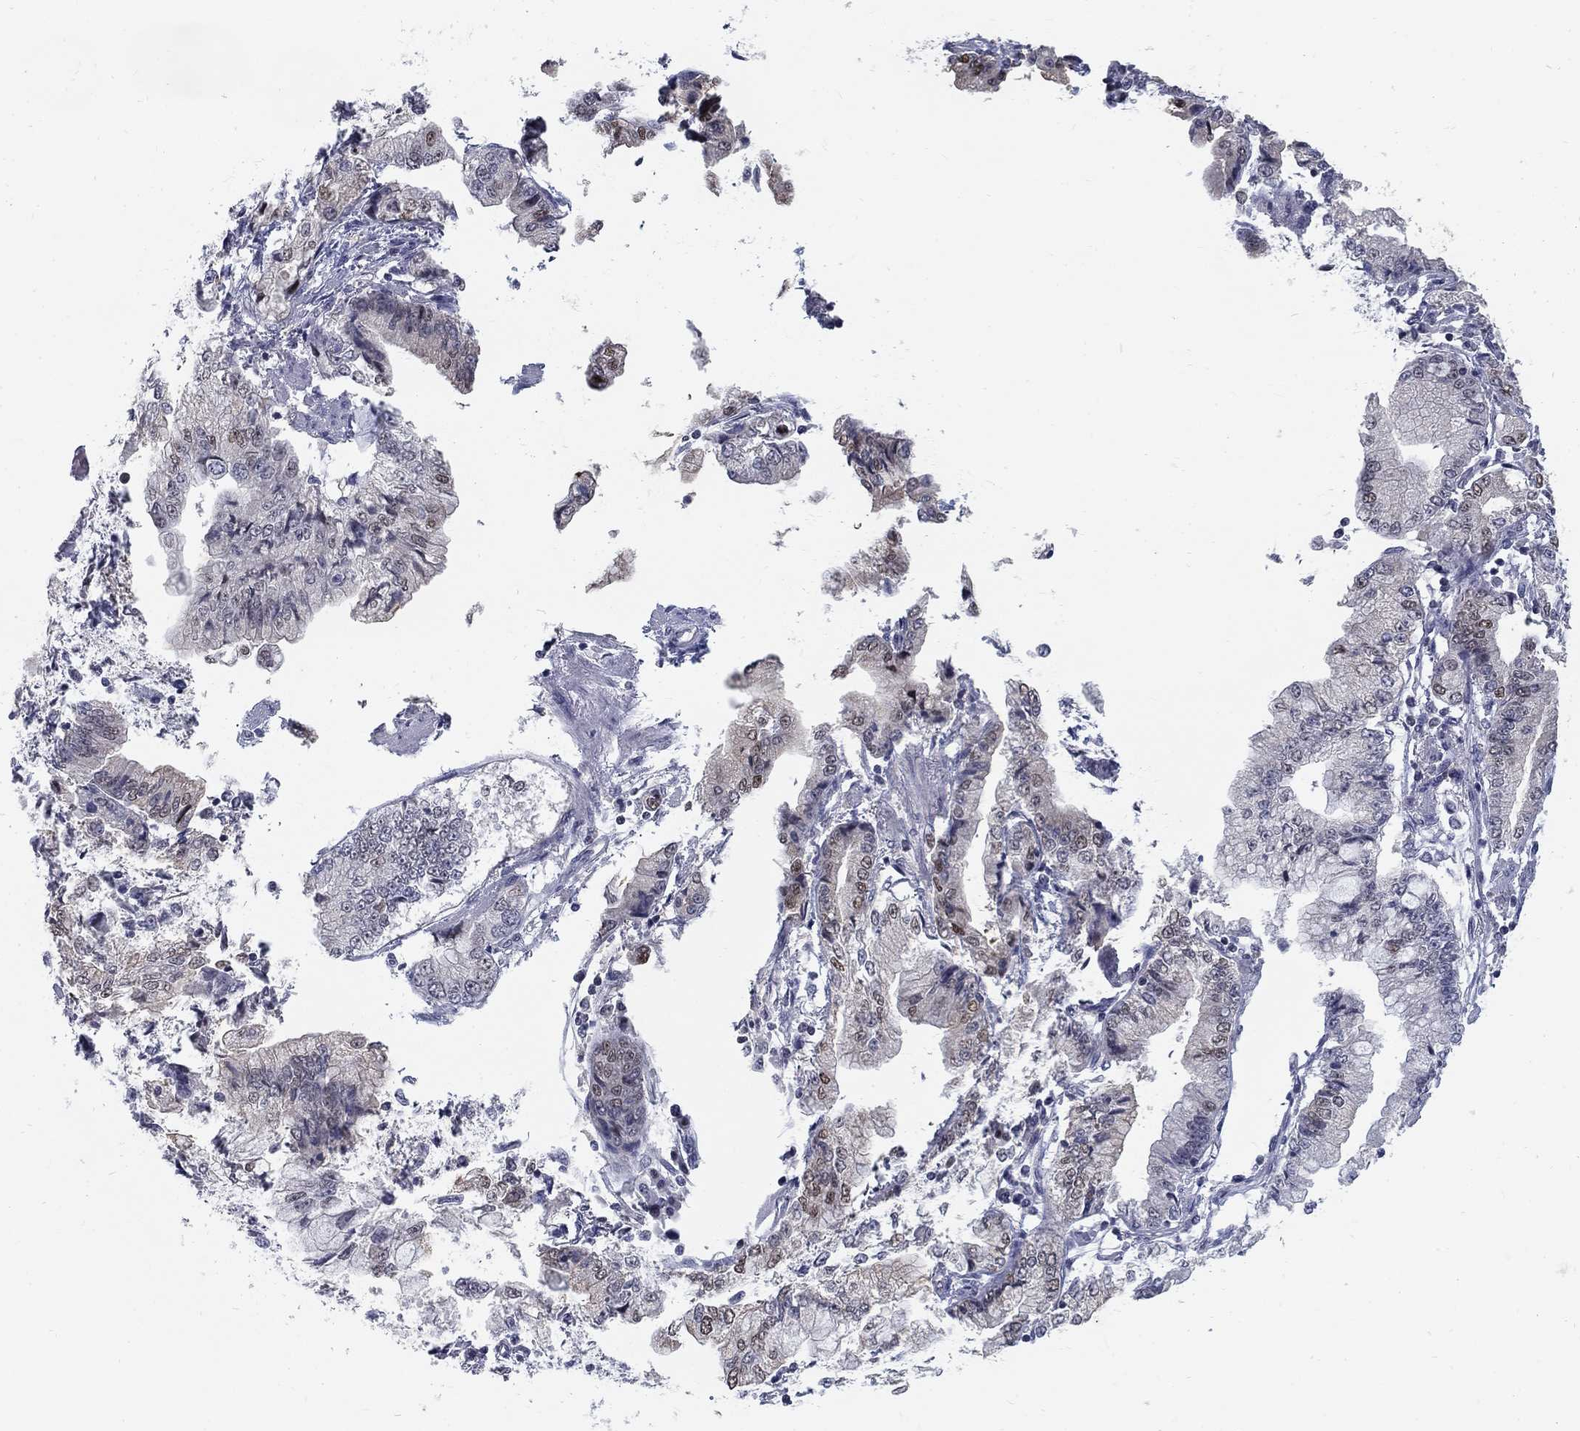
{"staining": {"intensity": "negative", "quantity": "none", "location": "none"}, "tissue": "stomach cancer", "cell_type": "Tumor cells", "image_type": "cancer", "snomed": [{"axis": "morphology", "description": "Adenocarcinoma, NOS"}, {"axis": "topography", "description": "Stomach, upper"}], "caption": "DAB immunohistochemical staining of human stomach adenocarcinoma exhibits no significant staining in tumor cells.", "gene": "GCFC2", "patient": {"sex": "female", "age": 74}}